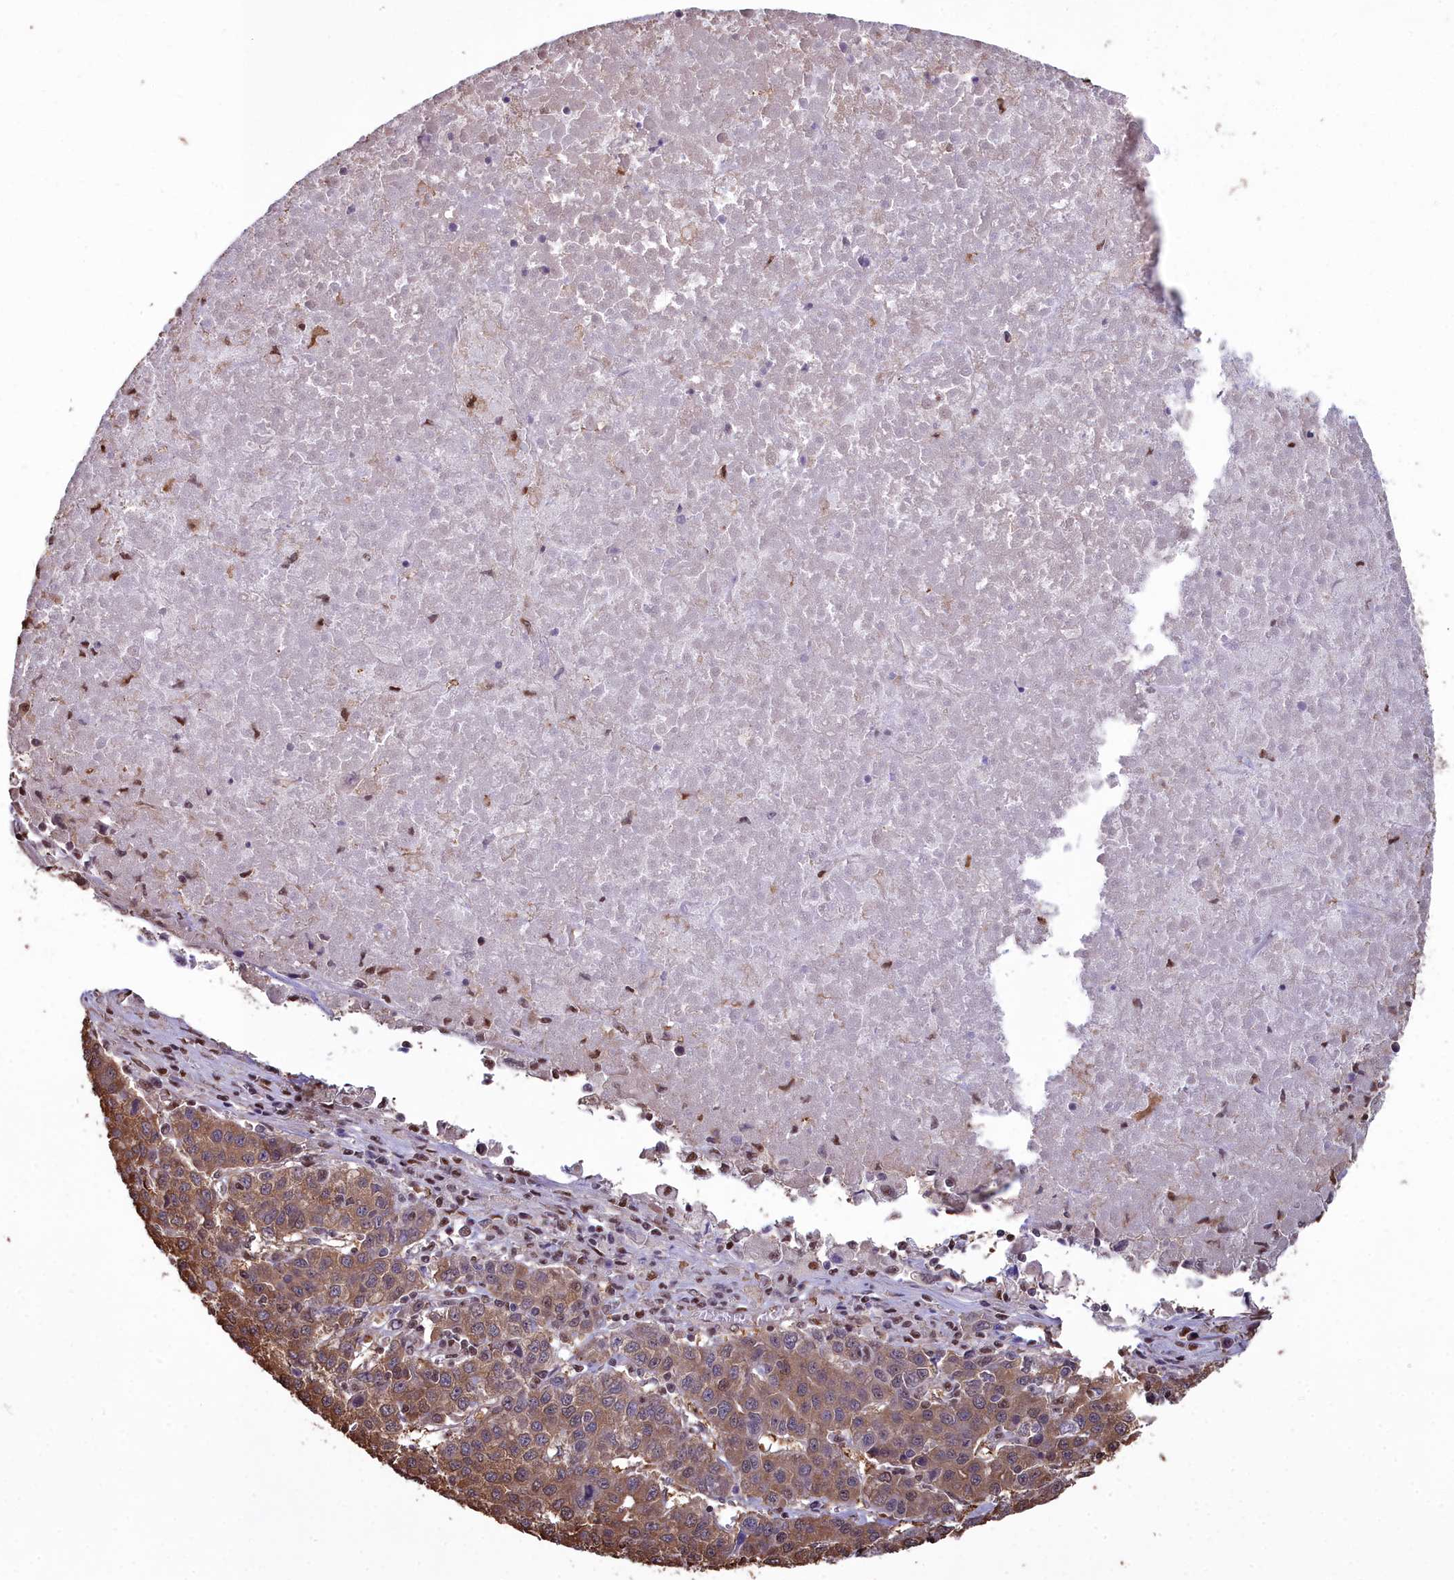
{"staining": {"intensity": "moderate", "quantity": ">75%", "location": "cytoplasmic/membranous"}, "tissue": "liver cancer", "cell_type": "Tumor cells", "image_type": "cancer", "snomed": [{"axis": "morphology", "description": "Carcinoma, Hepatocellular, NOS"}, {"axis": "topography", "description": "Liver"}], "caption": "The image exhibits staining of liver cancer, revealing moderate cytoplasmic/membranous protein staining (brown color) within tumor cells. (DAB IHC, brown staining for protein, blue staining for nuclei).", "gene": "GAPDH", "patient": {"sex": "female", "age": 53}}